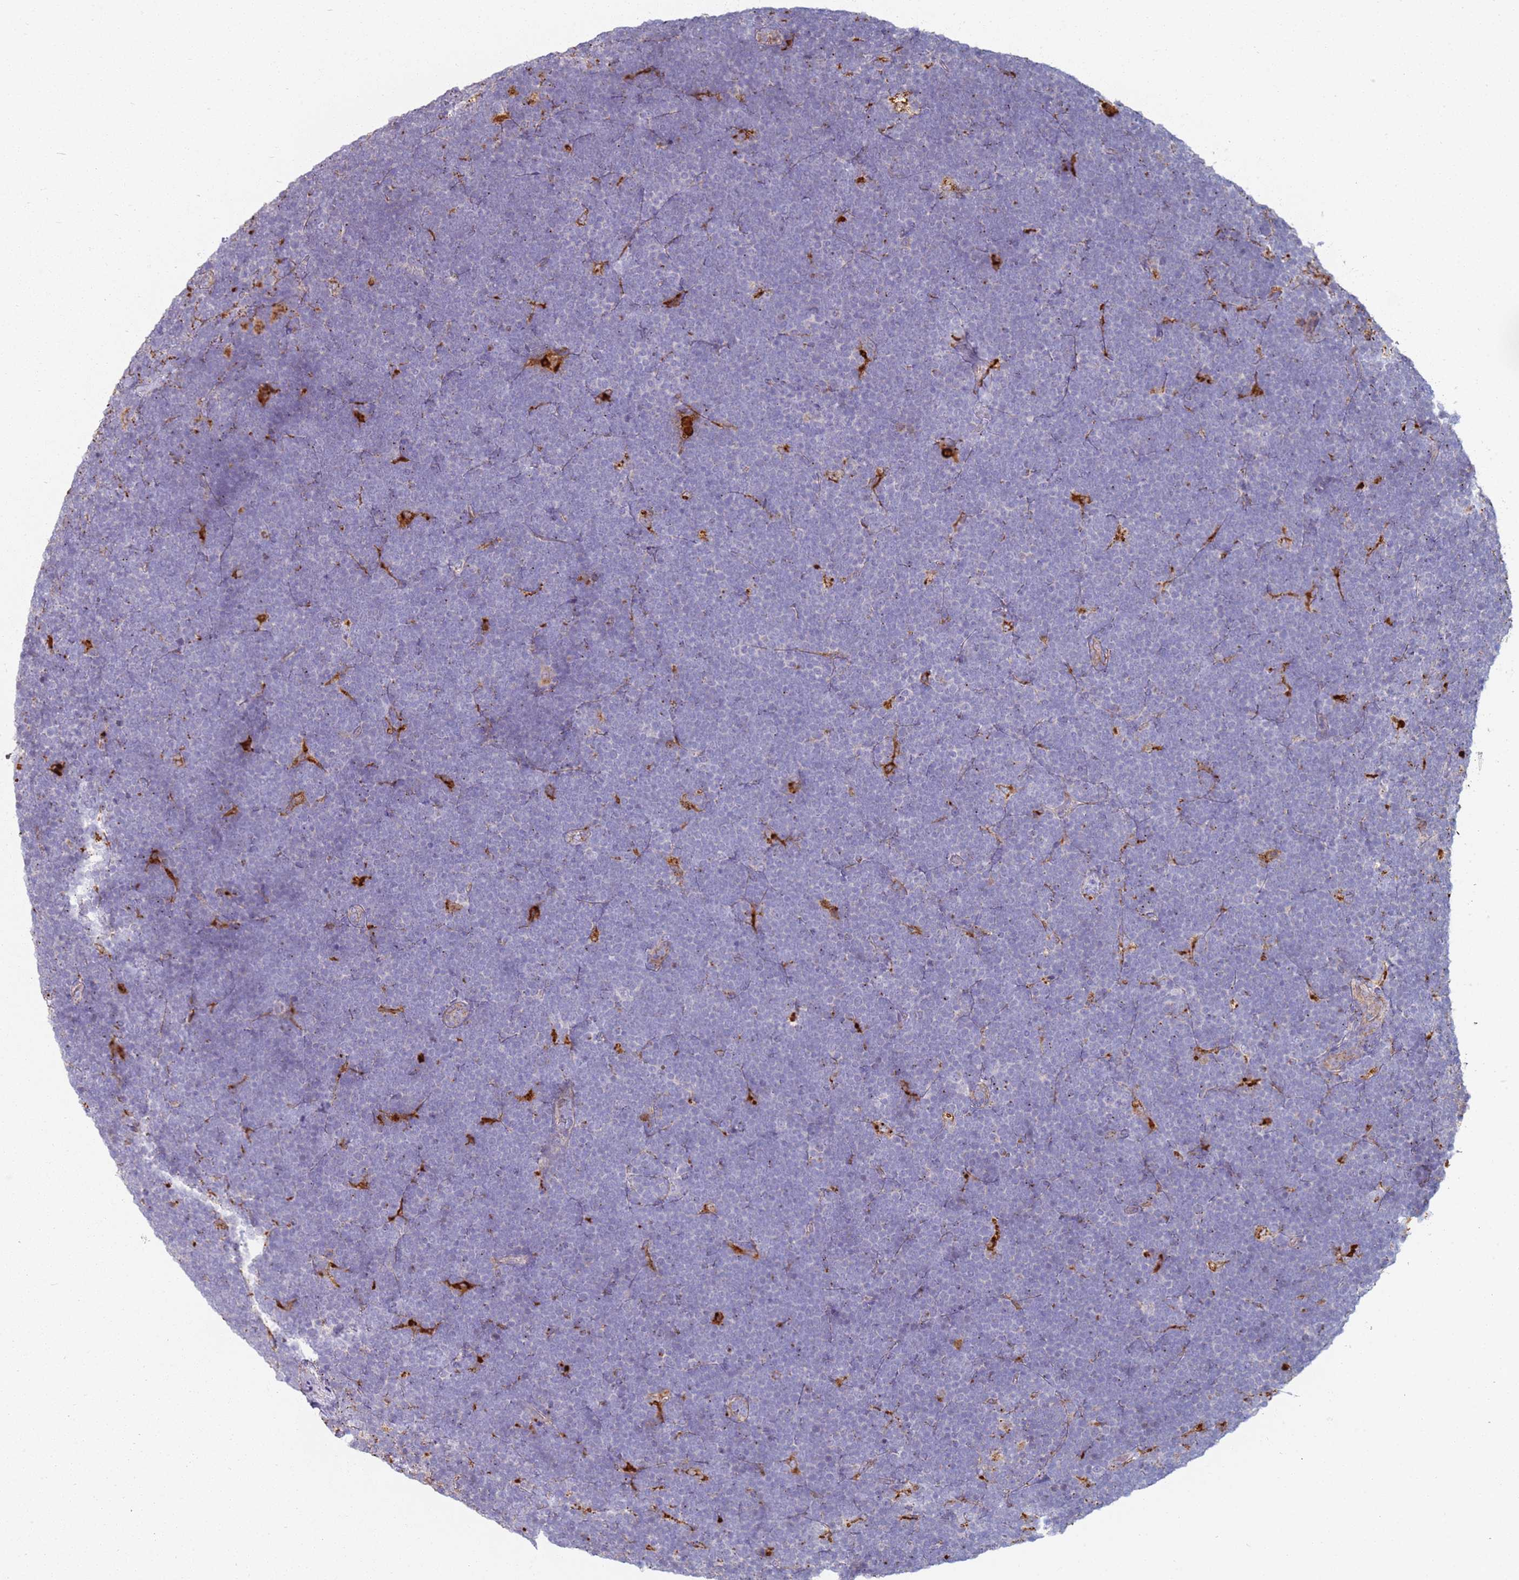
{"staining": {"intensity": "negative", "quantity": "none", "location": "none"}, "tissue": "lymphoma", "cell_type": "Tumor cells", "image_type": "cancer", "snomed": [{"axis": "morphology", "description": "Malignant lymphoma, non-Hodgkin's type, High grade"}, {"axis": "topography", "description": "Lymph node"}], "caption": "The micrograph displays no significant staining in tumor cells of high-grade malignant lymphoma, non-Hodgkin's type.", "gene": "TMEM229B", "patient": {"sex": "male", "age": 13}}